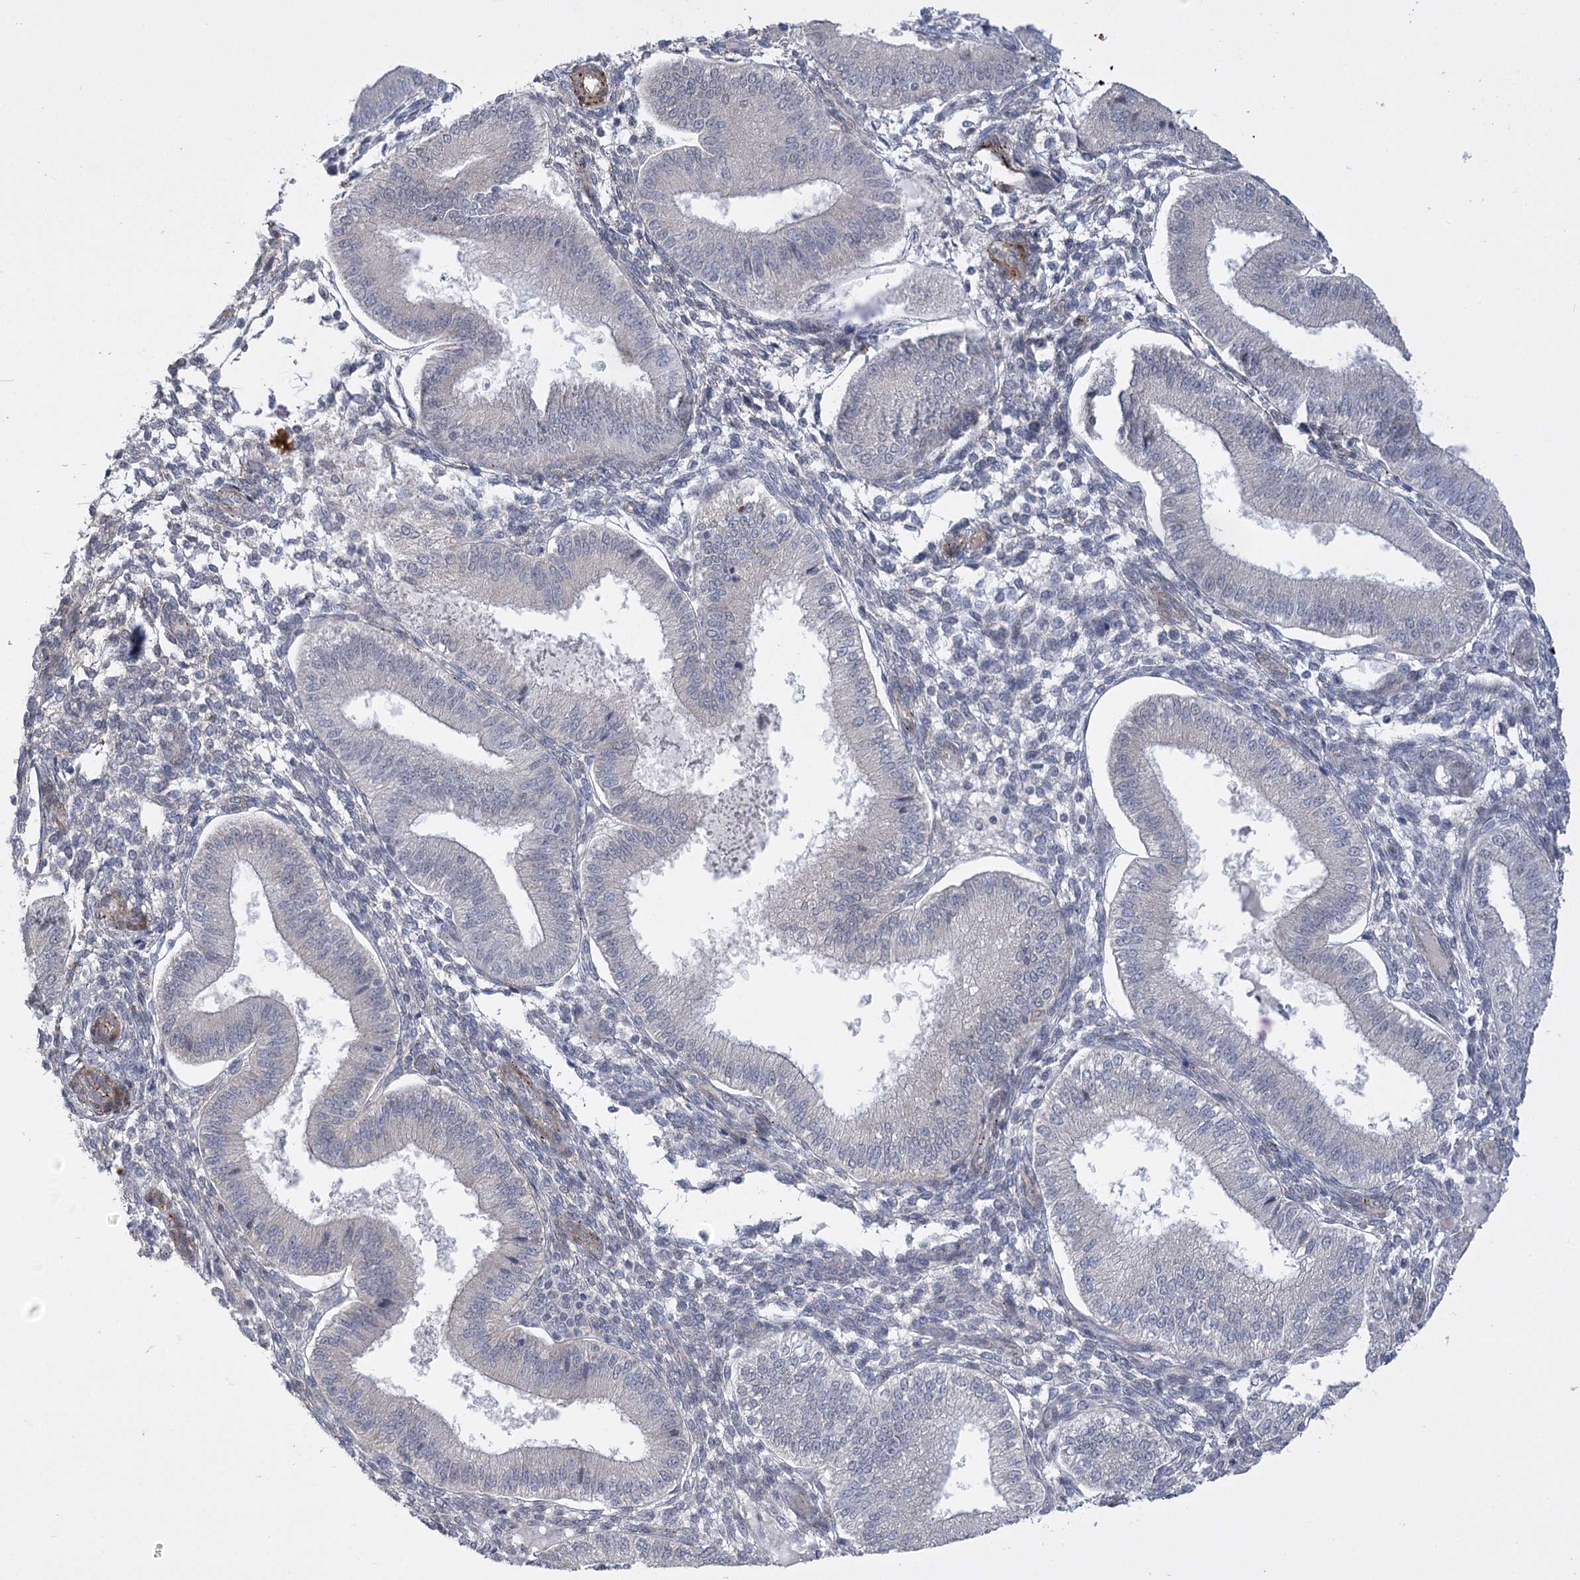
{"staining": {"intensity": "weak", "quantity": "<25%", "location": "cytoplasmic/membranous,nuclear"}, "tissue": "endometrium", "cell_type": "Cells in endometrial stroma", "image_type": "normal", "snomed": [{"axis": "morphology", "description": "Normal tissue, NOS"}, {"axis": "topography", "description": "Endometrium"}], "caption": "Immunohistochemistry (IHC) of normal human endometrium exhibits no positivity in cells in endometrial stroma. The staining is performed using DAB brown chromogen with nuclei counter-stained in using hematoxylin.", "gene": "AMTN", "patient": {"sex": "female", "age": 39}}